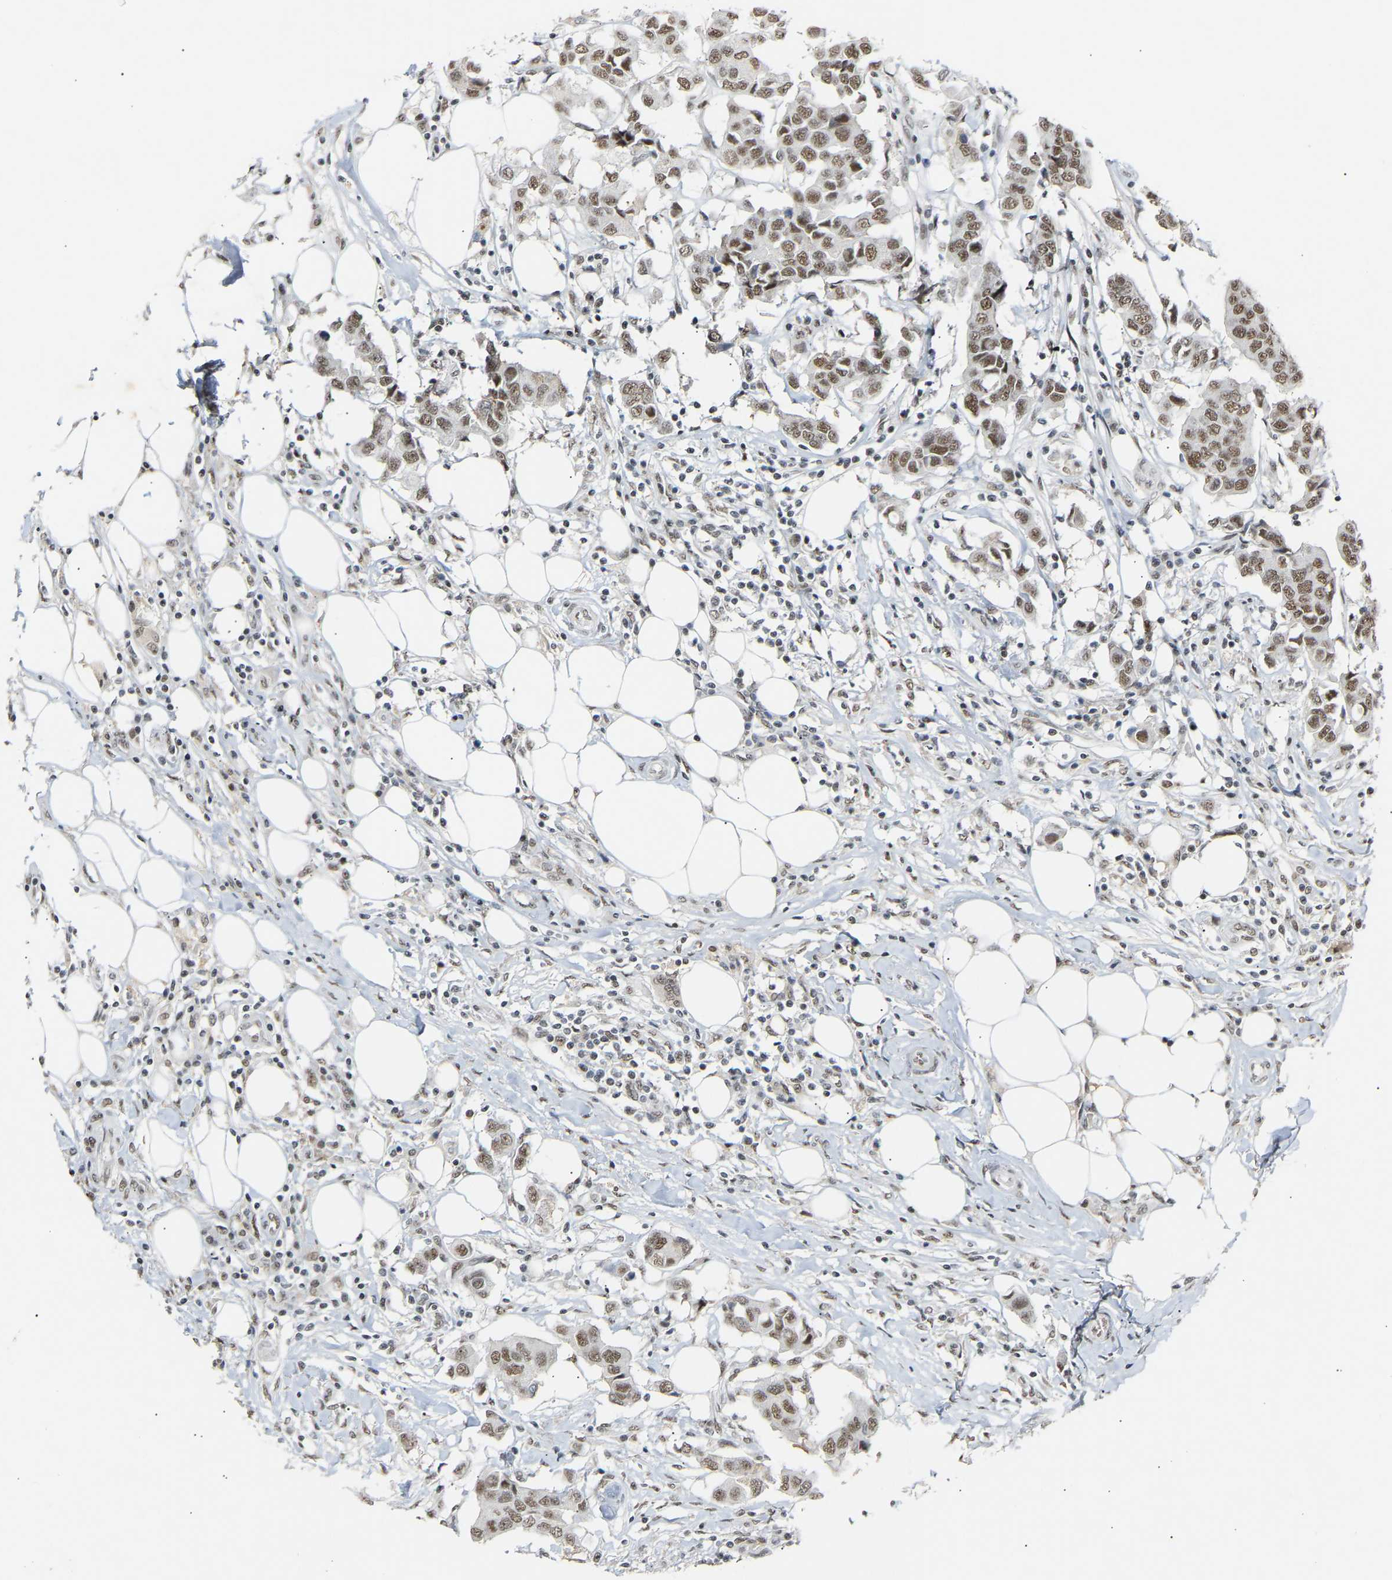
{"staining": {"intensity": "moderate", "quantity": ">75%", "location": "nuclear"}, "tissue": "breast cancer", "cell_type": "Tumor cells", "image_type": "cancer", "snomed": [{"axis": "morphology", "description": "Duct carcinoma"}, {"axis": "topography", "description": "Breast"}], "caption": "A photomicrograph of human breast cancer (infiltrating ductal carcinoma) stained for a protein exhibits moderate nuclear brown staining in tumor cells.", "gene": "NELFB", "patient": {"sex": "female", "age": 80}}